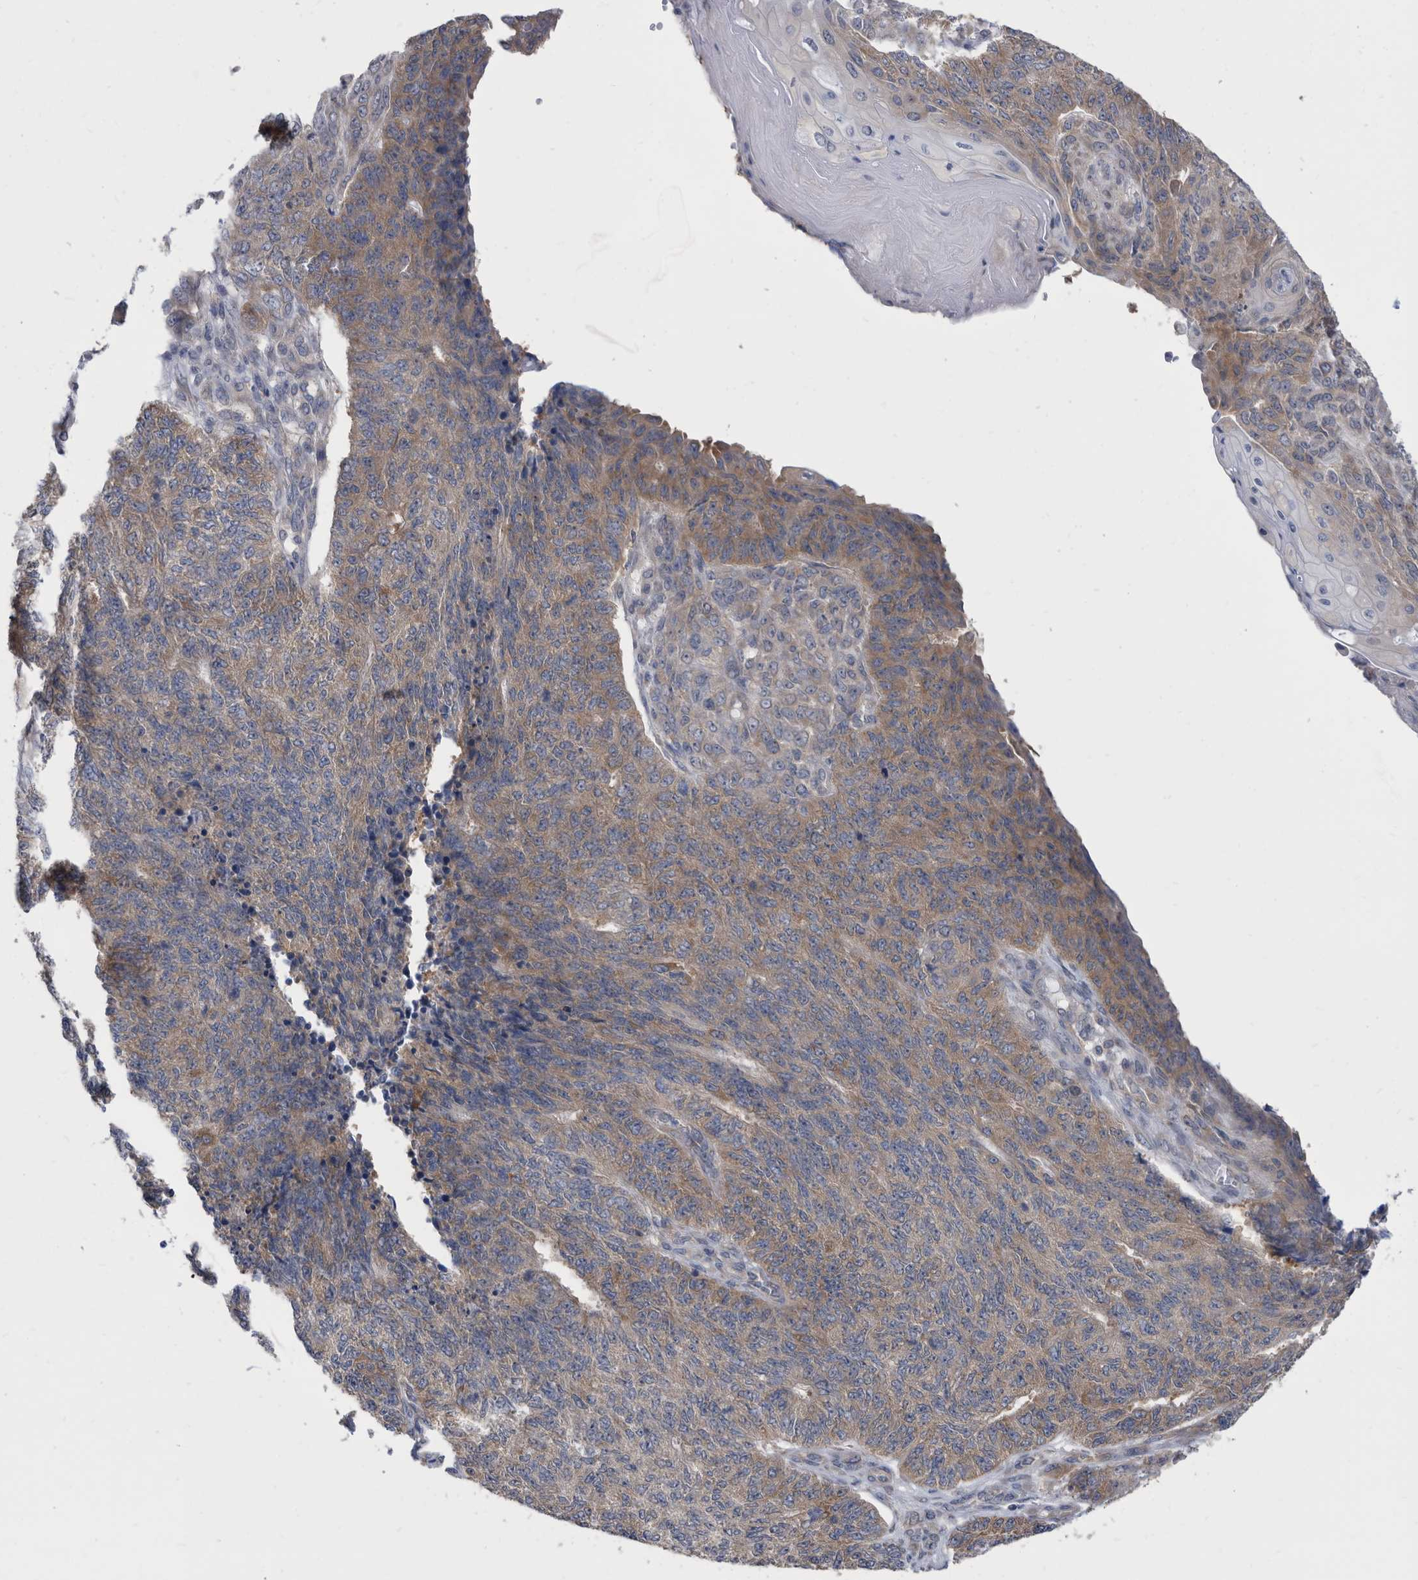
{"staining": {"intensity": "moderate", "quantity": ">75%", "location": "cytoplasmic/membranous"}, "tissue": "endometrial cancer", "cell_type": "Tumor cells", "image_type": "cancer", "snomed": [{"axis": "morphology", "description": "Adenocarcinoma, NOS"}, {"axis": "topography", "description": "Endometrium"}], "caption": "Protein expression analysis of human endometrial adenocarcinoma reveals moderate cytoplasmic/membranous positivity in approximately >75% of tumor cells.", "gene": "CCT4", "patient": {"sex": "female", "age": 32}}